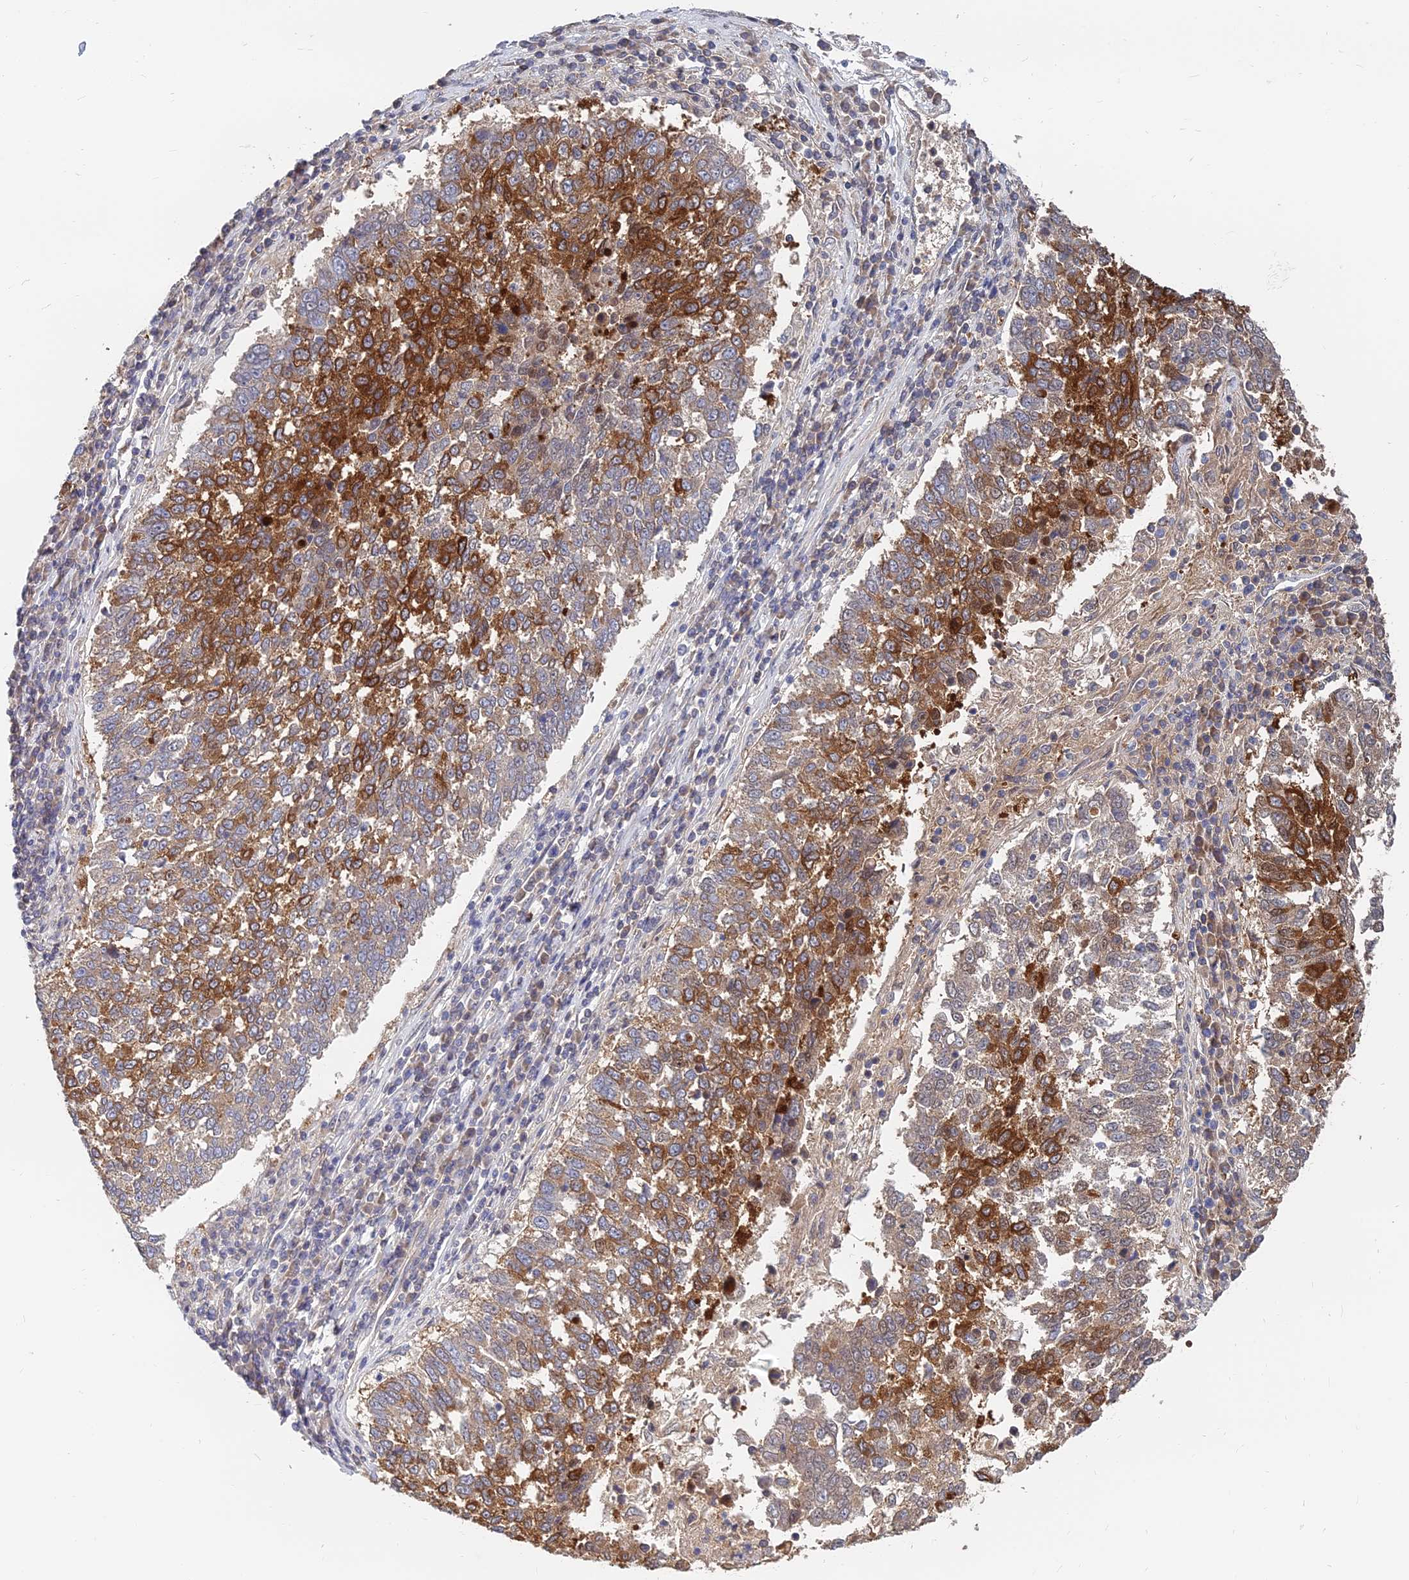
{"staining": {"intensity": "strong", "quantity": "25%-75%", "location": "cytoplasmic/membranous"}, "tissue": "lung cancer", "cell_type": "Tumor cells", "image_type": "cancer", "snomed": [{"axis": "morphology", "description": "Squamous cell carcinoma, NOS"}, {"axis": "topography", "description": "Lung"}], "caption": "Lung cancer stained with IHC shows strong cytoplasmic/membranous positivity in approximately 25%-75% of tumor cells.", "gene": "B3GALT4", "patient": {"sex": "male", "age": 73}}